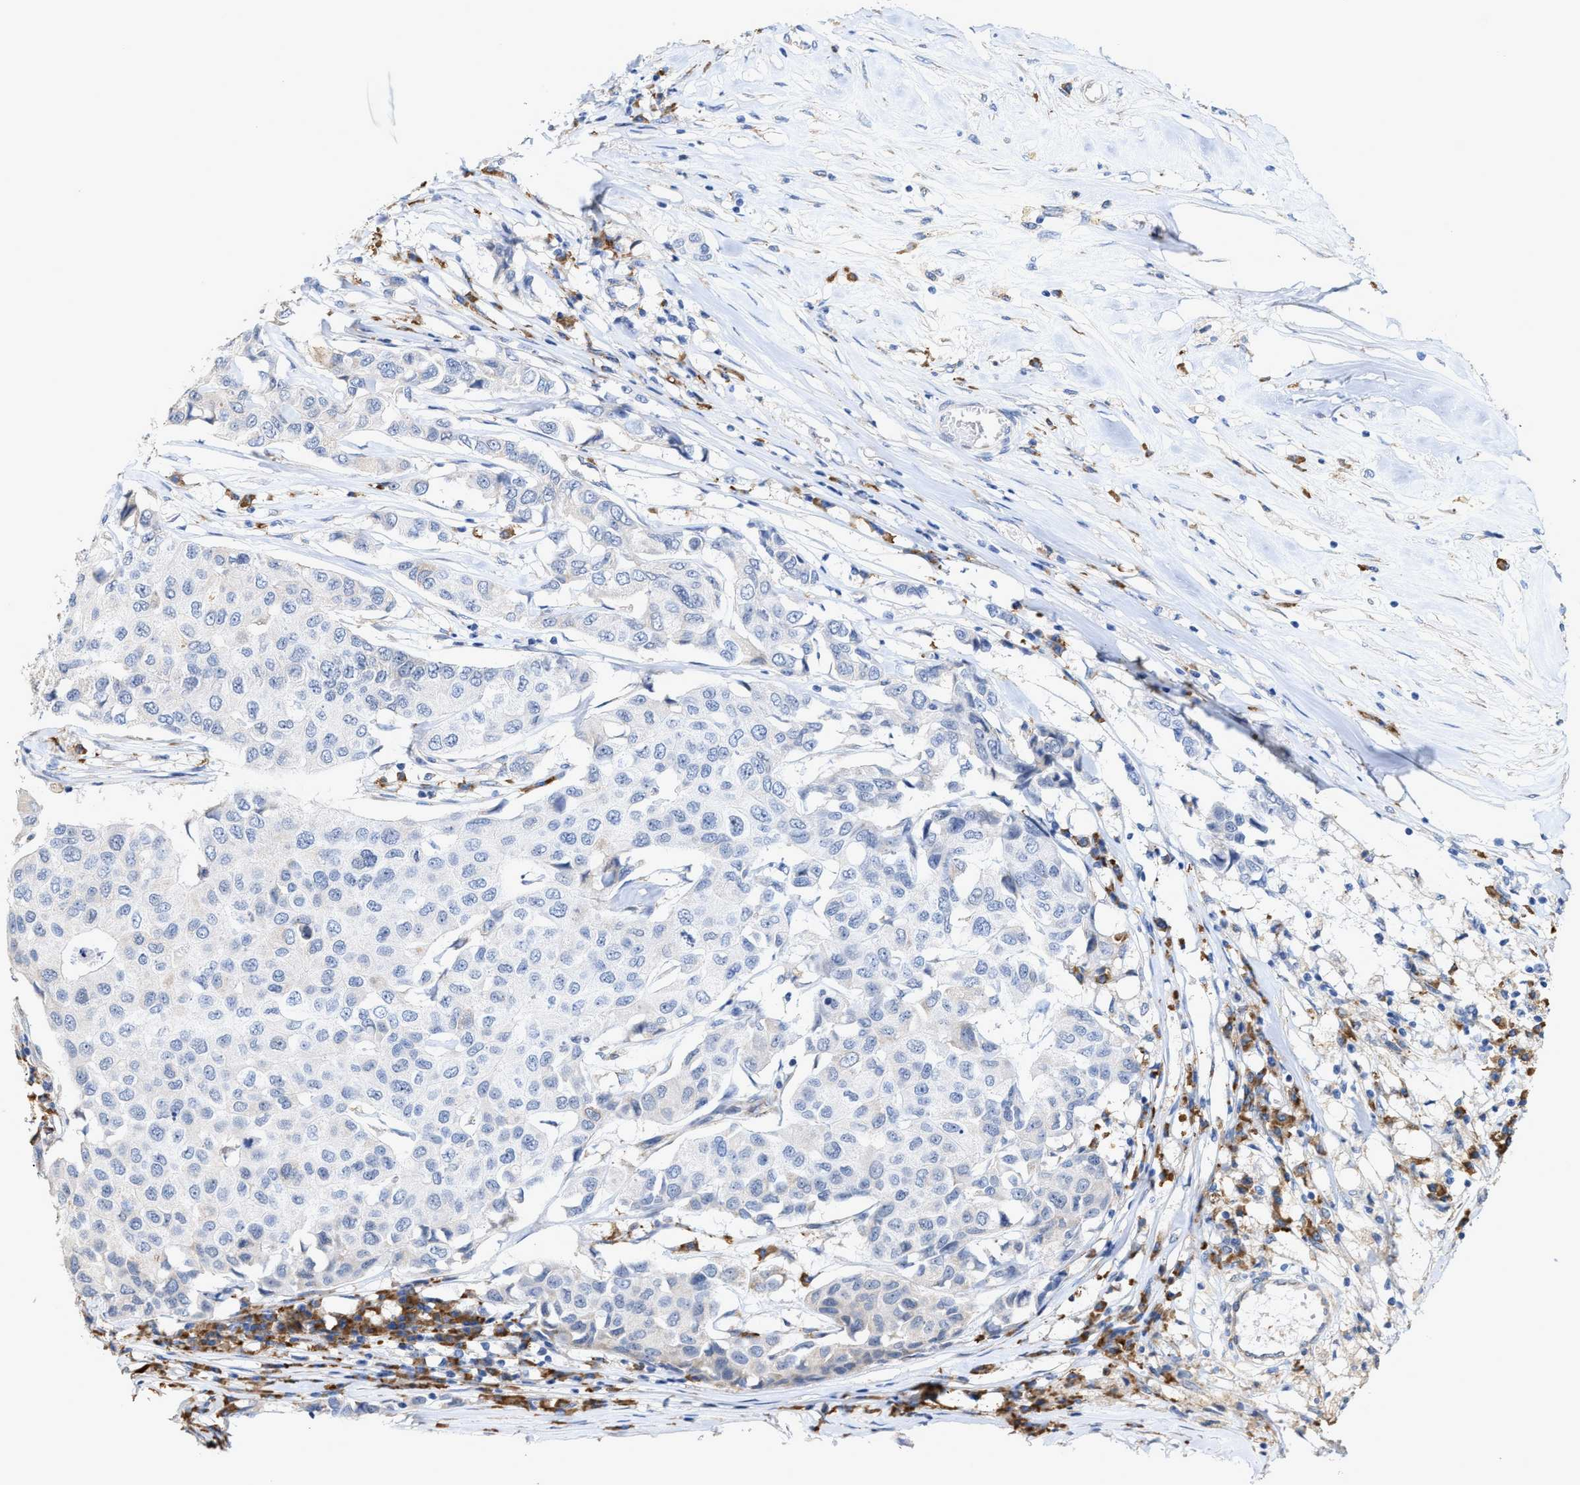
{"staining": {"intensity": "negative", "quantity": "none", "location": "none"}, "tissue": "breast cancer", "cell_type": "Tumor cells", "image_type": "cancer", "snomed": [{"axis": "morphology", "description": "Duct carcinoma"}, {"axis": "topography", "description": "Breast"}], "caption": "IHC micrograph of neoplastic tissue: intraductal carcinoma (breast) stained with DAB (3,3'-diaminobenzidine) demonstrates no significant protein positivity in tumor cells. (DAB immunohistochemistry, high magnification).", "gene": "RYR2", "patient": {"sex": "female", "age": 80}}